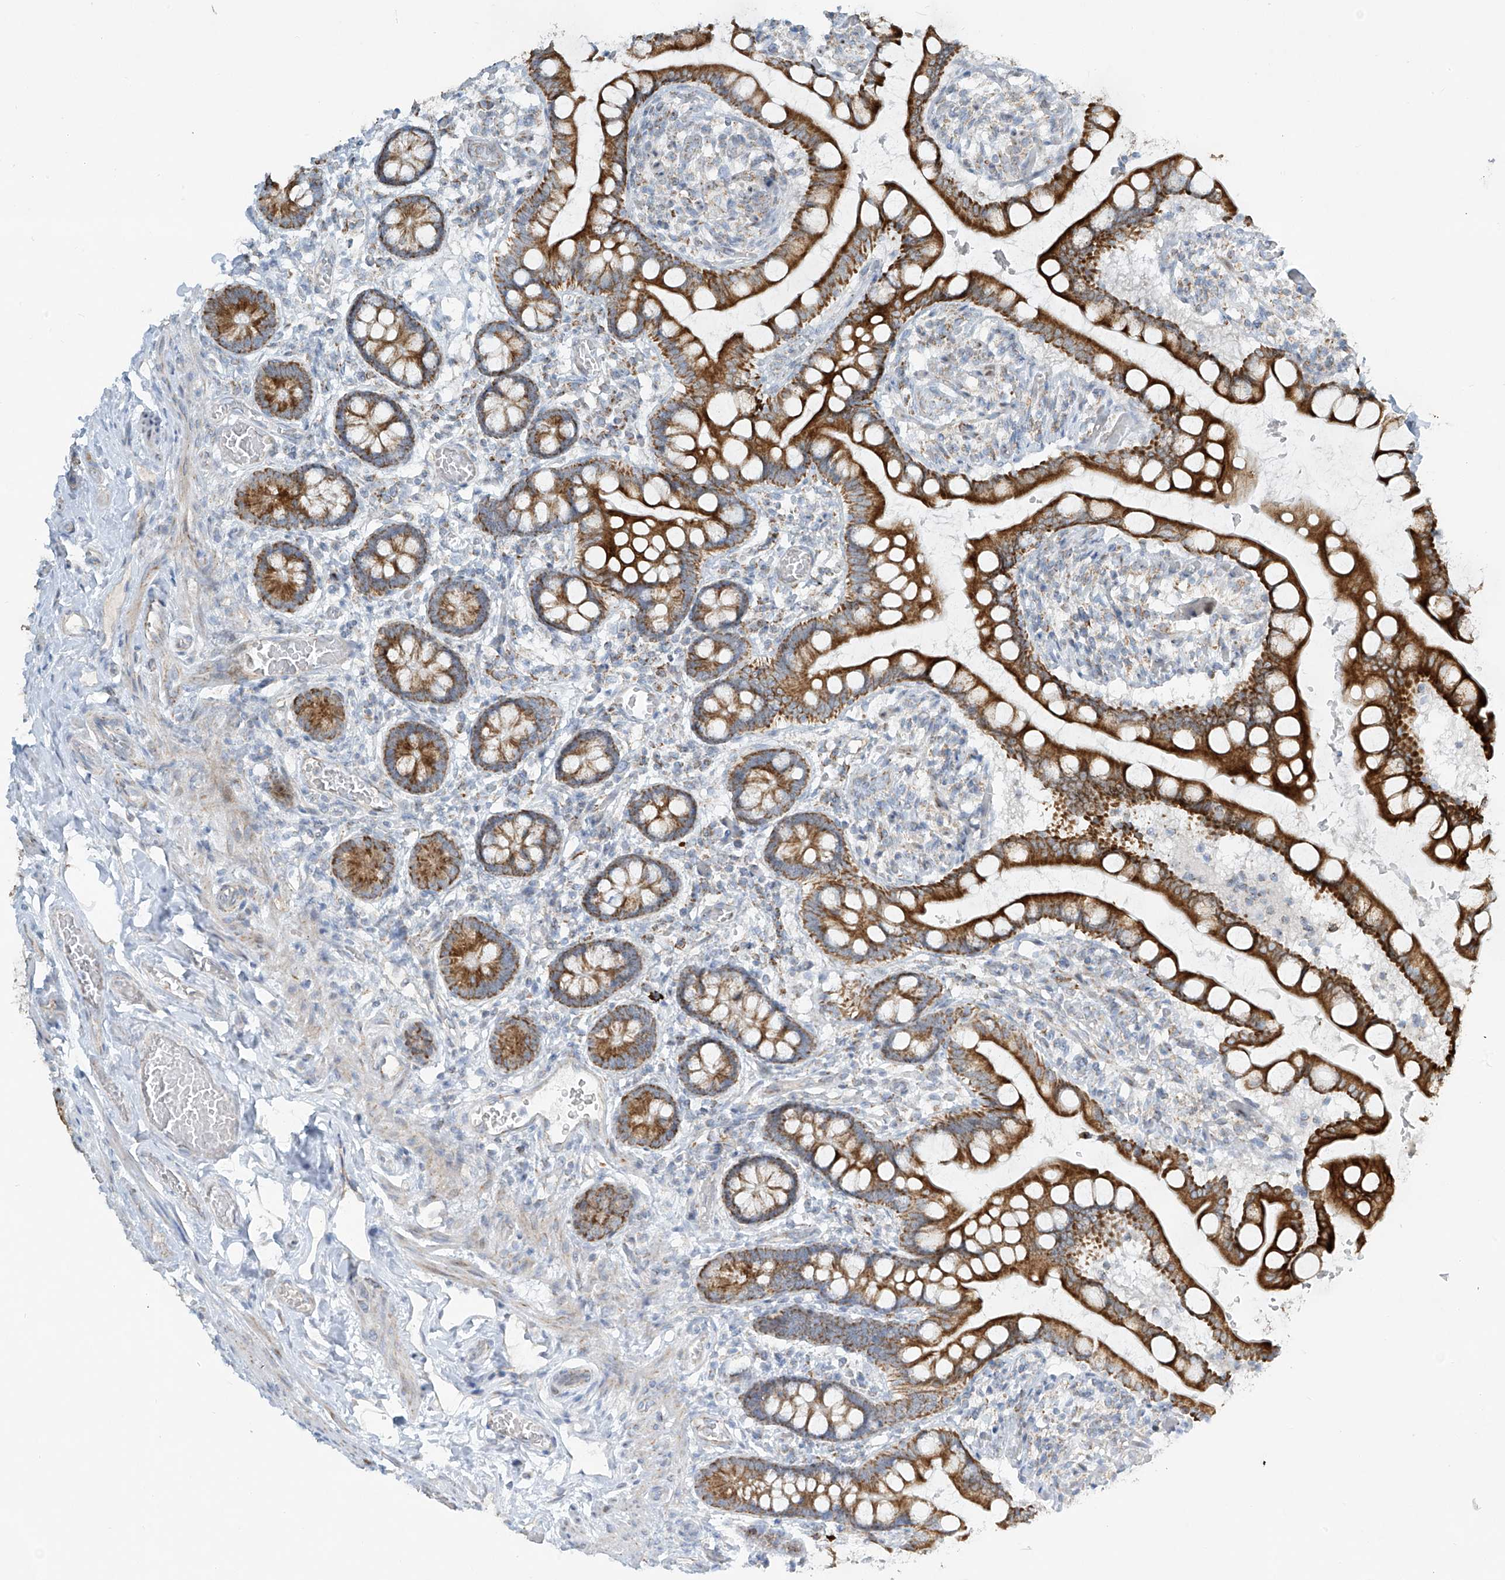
{"staining": {"intensity": "strong", "quantity": ">75%", "location": "cytoplasmic/membranous"}, "tissue": "small intestine", "cell_type": "Glandular cells", "image_type": "normal", "snomed": [{"axis": "morphology", "description": "Normal tissue, NOS"}, {"axis": "topography", "description": "Small intestine"}], "caption": "An immunohistochemistry (IHC) histopathology image of unremarkable tissue is shown. Protein staining in brown shows strong cytoplasmic/membranous positivity in small intestine within glandular cells.", "gene": "SMDT1", "patient": {"sex": "male", "age": 52}}